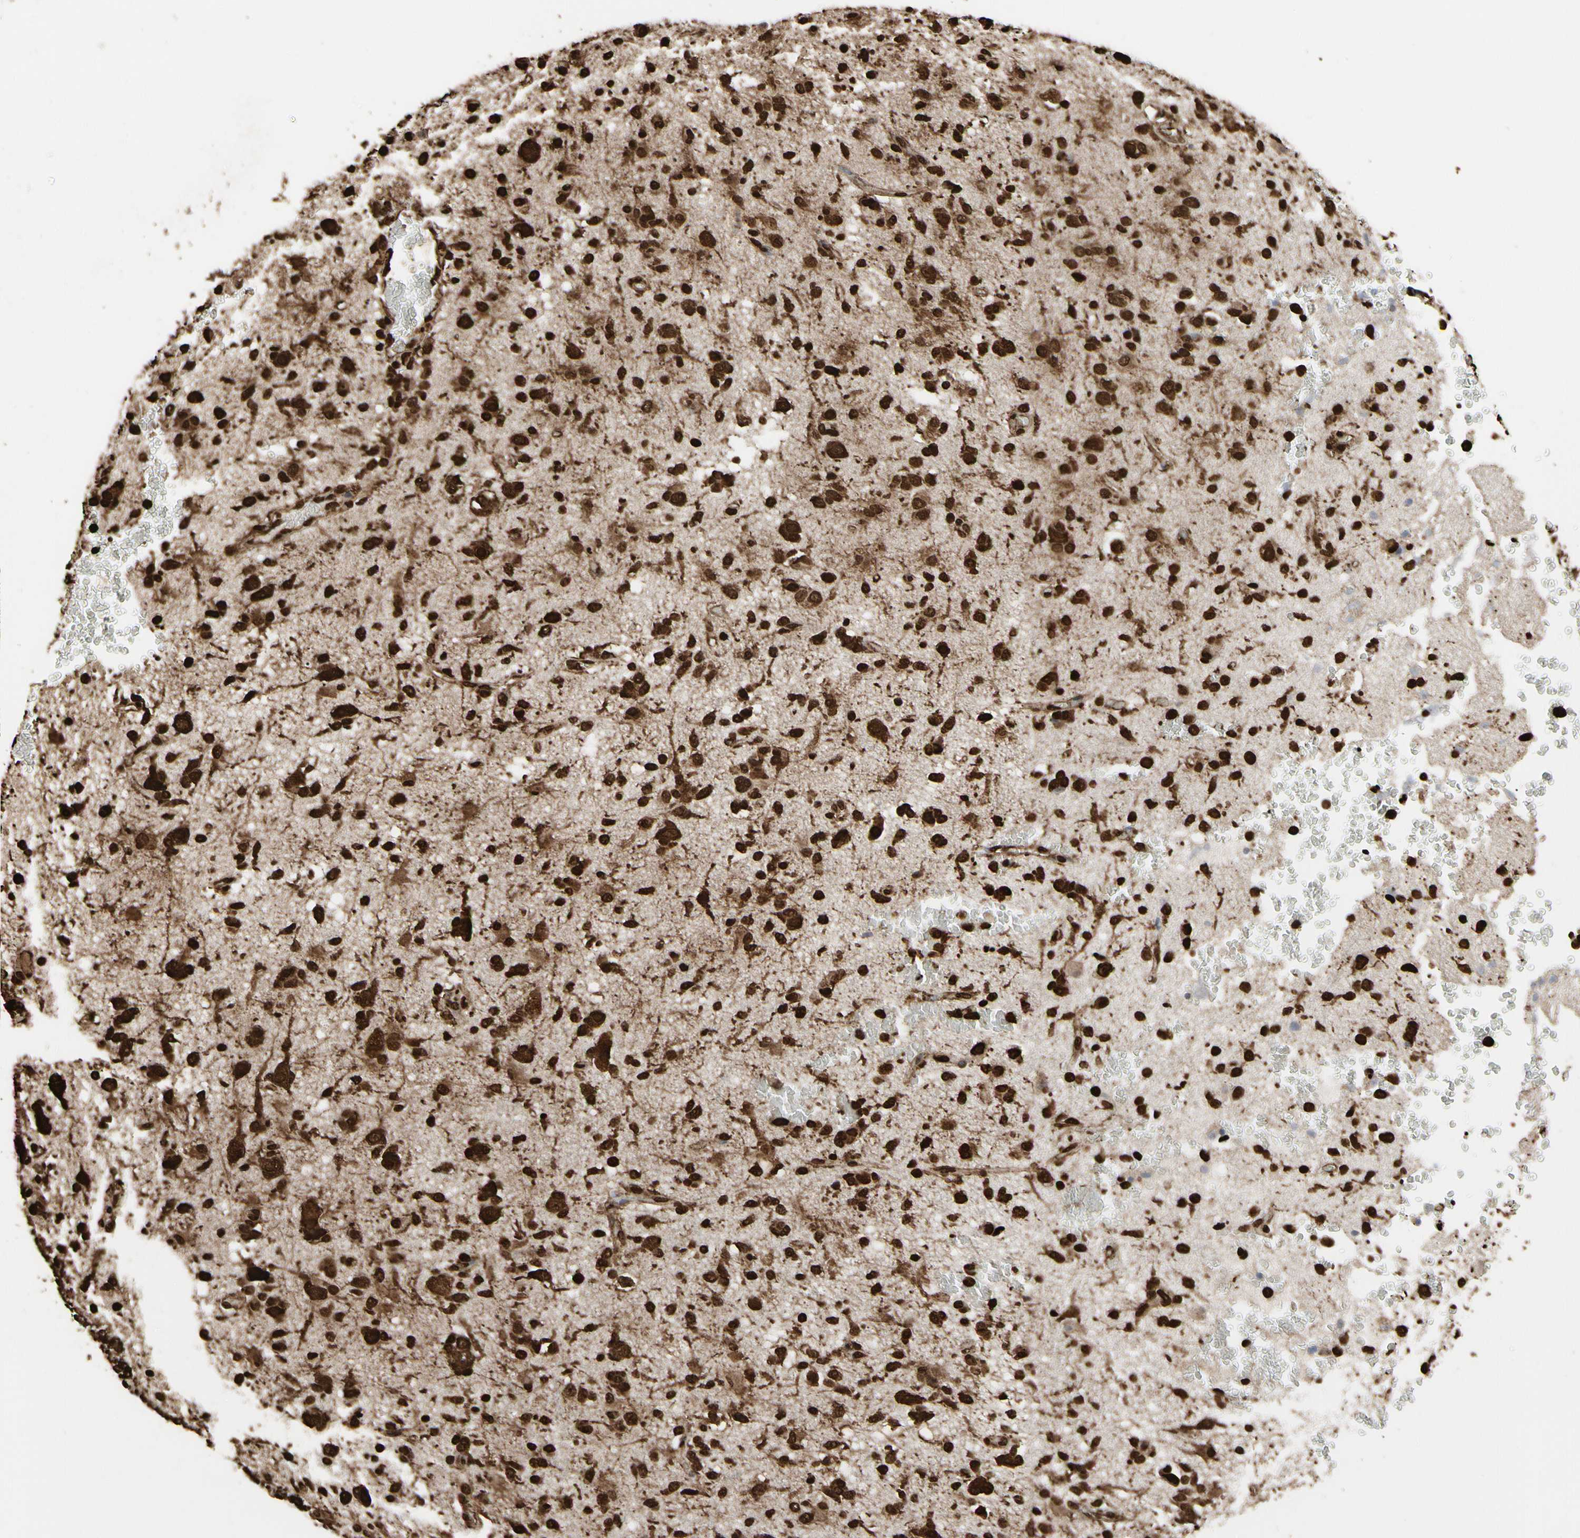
{"staining": {"intensity": "strong", "quantity": ">75%", "location": "cytoplasmic/membranous,nuclear"}, "tissue": "glioma", "cell_type": "Tumor cells", "image_type": "cancer", "snomed": [{"axis": "morphology", "description": "Glioma, malignant, High grade"}, {"axis": "topography", "description": "Brain"}], "caption": "Malignant glioma (high-grade) stained with immunohistochemistry (IHC) reveals strong cytoplasmic/membranous and nuclear expression in approximately >75% of tumor cells. The staining was performed using DAB (3,3'-diaminobenzidine), with brown indicating positive protein expression. Nuclei are stained blue with hematoxylin.", "gene": "HNRNPK", "patient": {"sex": "male", "age": 71}}